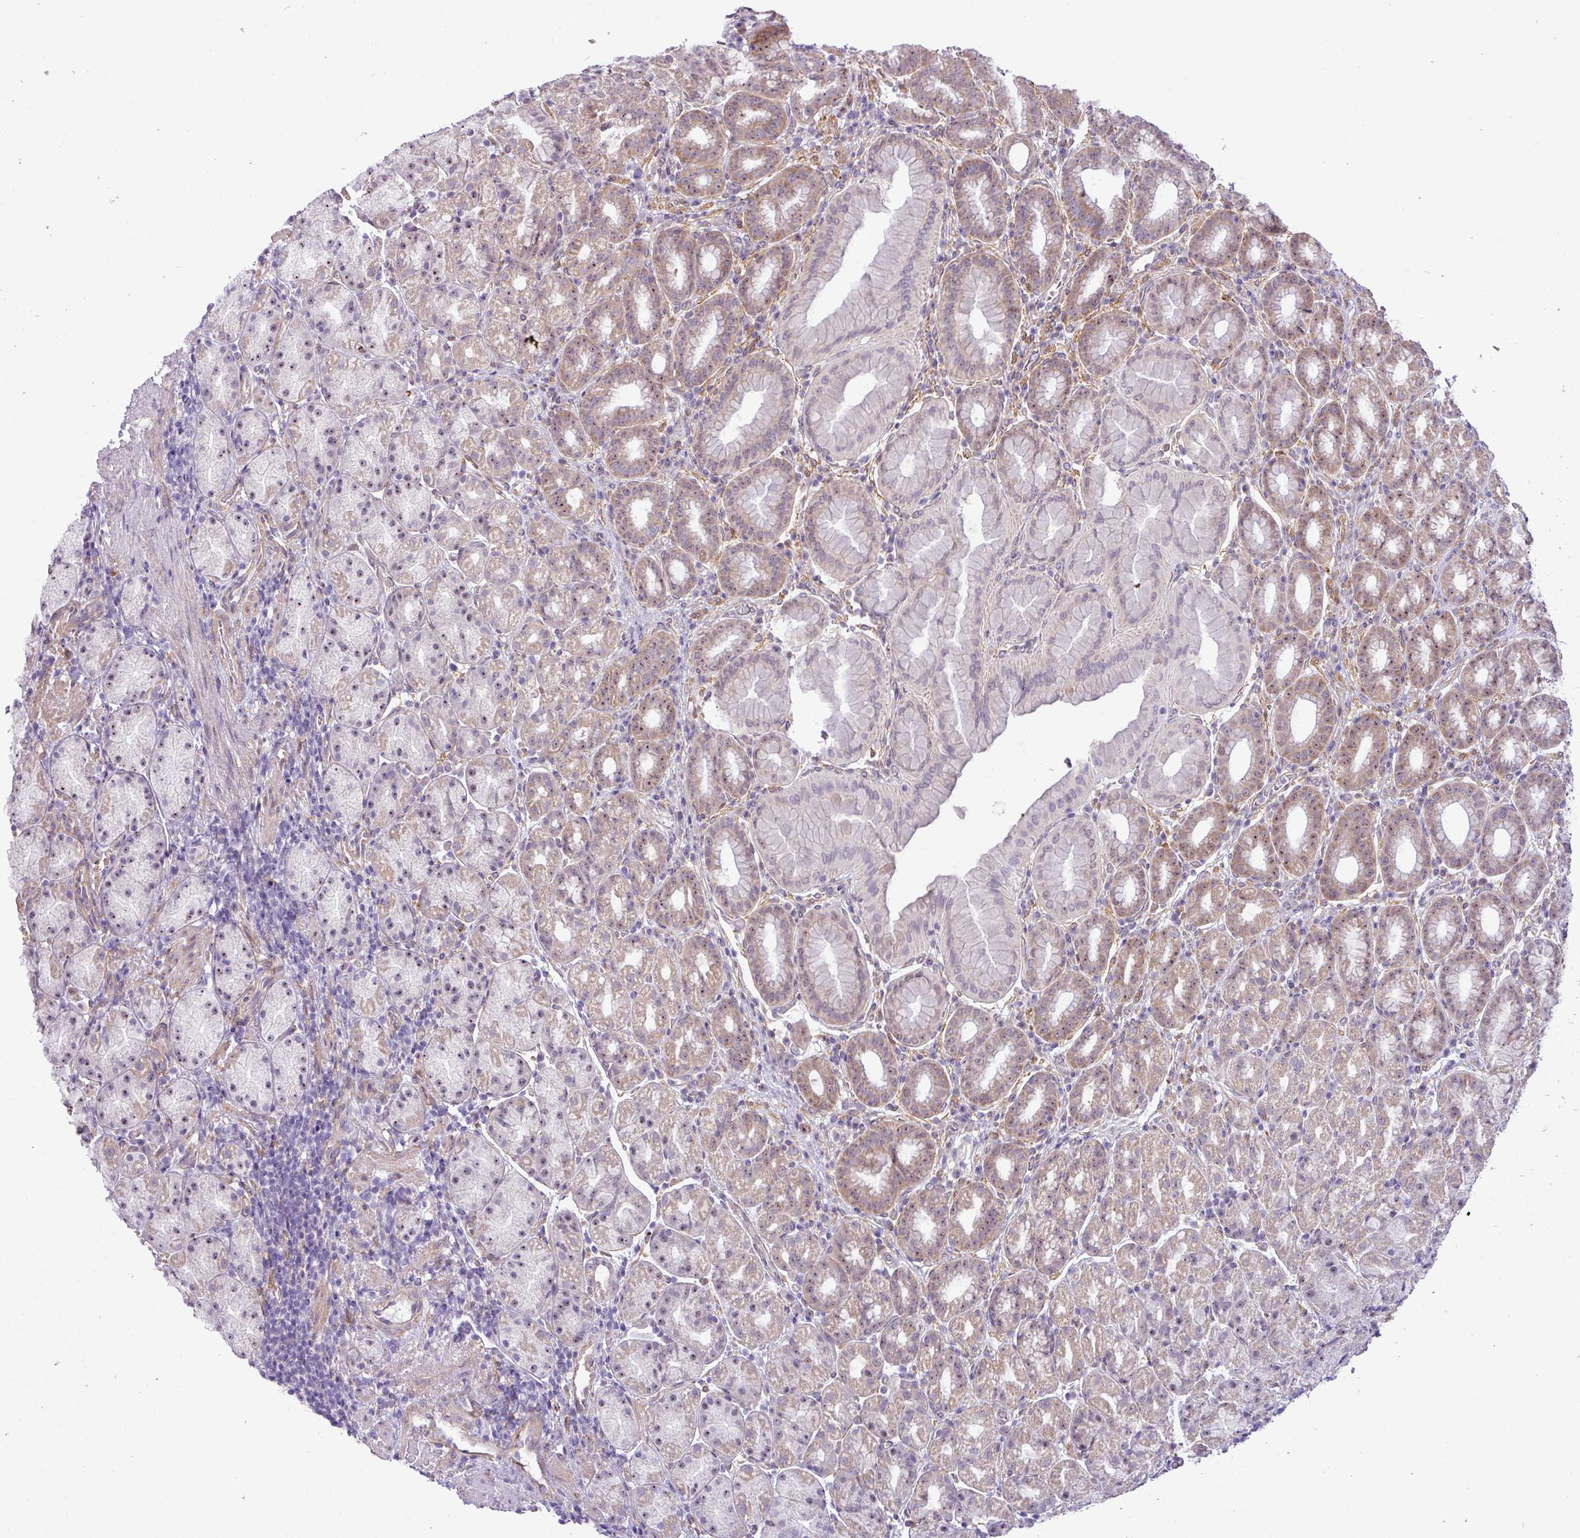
{"staining": {"intensity": "moderate", "quantity": "25%-75%", "location": "cytoplasmic/membranous,nuclear"}, "tissue": "stomach", "cell_type": "Glandular cells", "image_type": "normal", "snomed": [{"axis": "morphology", "description": "Normal tissue, NOS"}, {"axis": "topography", "description": "Stomach, upper"}, {"axis": "topography", "description": "Stomach"}], "caption": "Immunohistochemistry micrograph of normal stomach: human stomach stained using IHC shows medium levels of moderate protein expression localized specifically in the cytoplasmic/membranous,nuclear of glandular cells, appearing as a cytoplasmic/membranous,nuclear brown color.", "gene": "MAK16", "patient": {"sex": "male", "age": 68}}